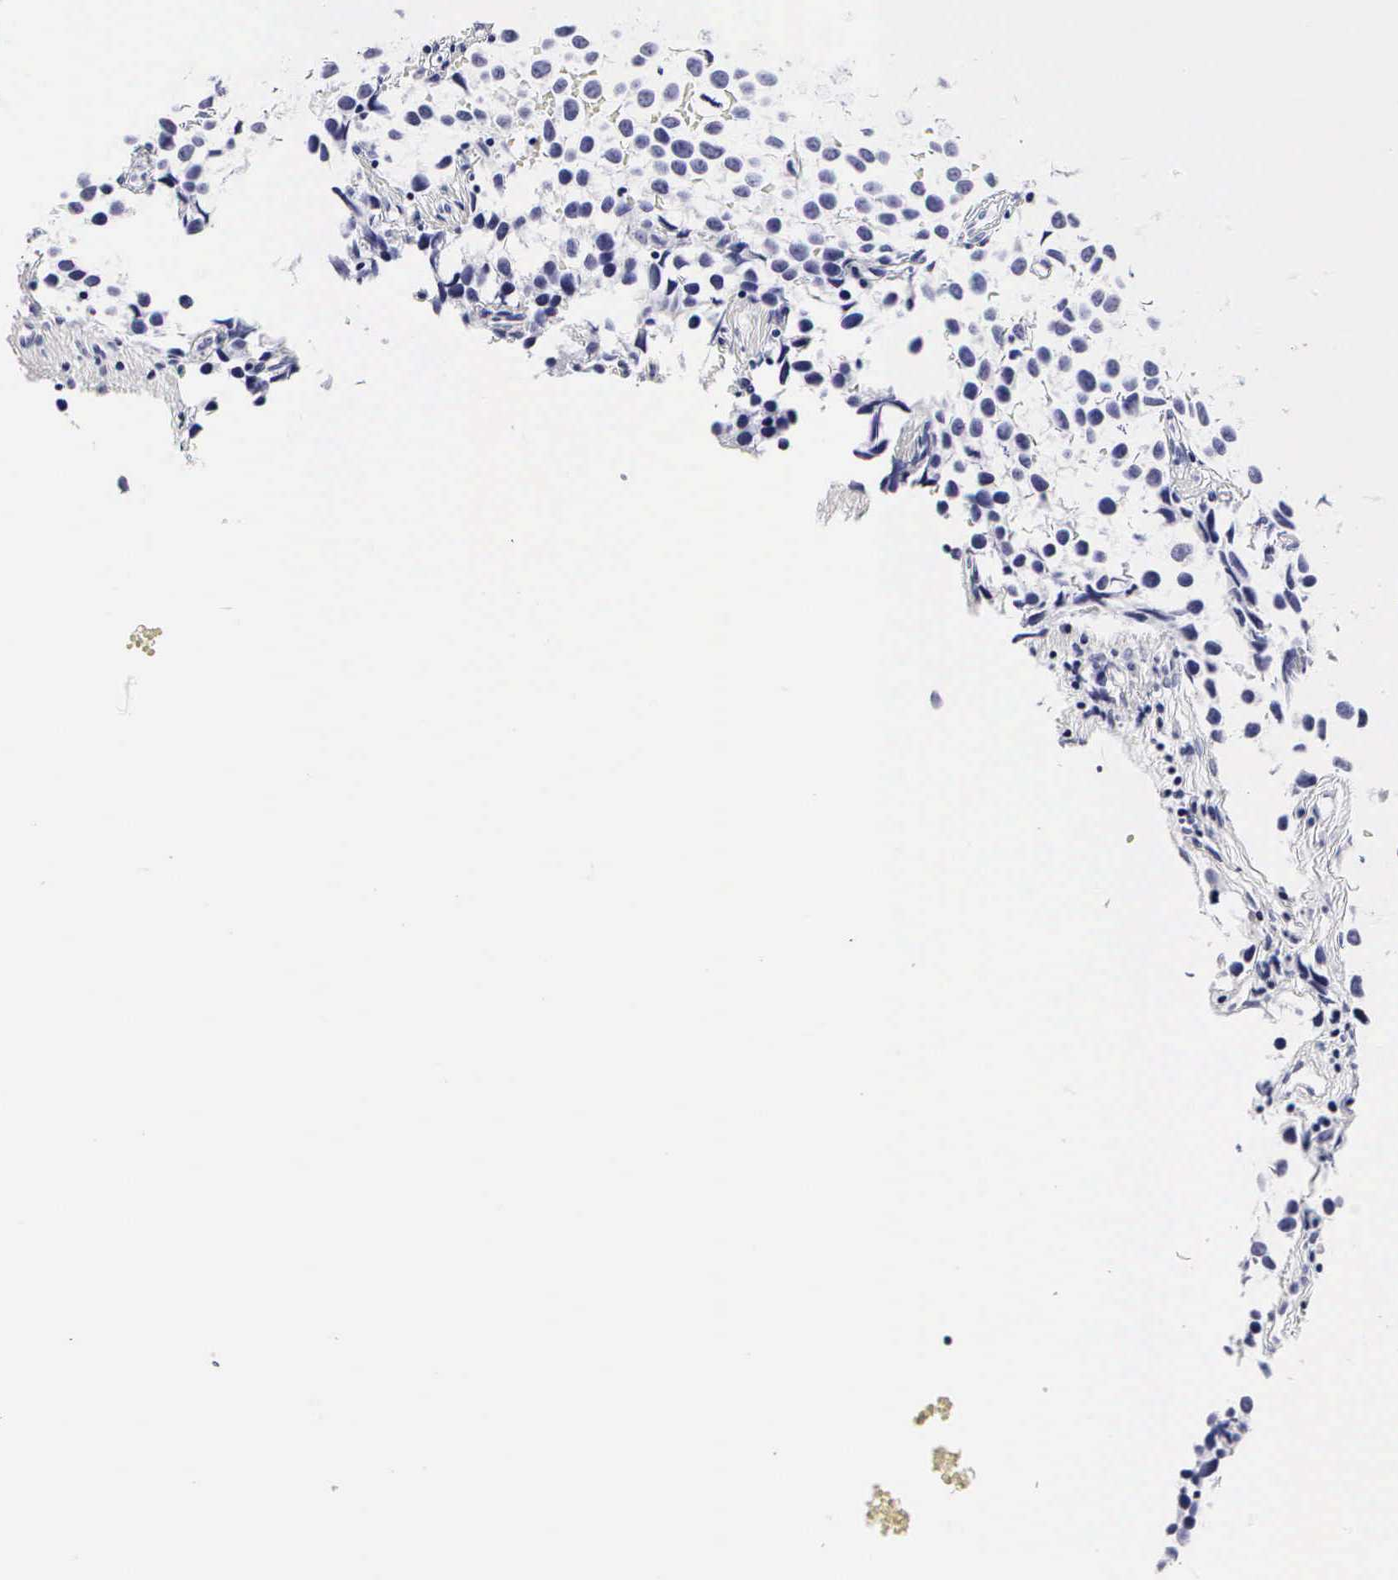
{"staining": {"intensity": "negative", "quantity": "none", "location": "none"}, "tissue": "testis cancer", "cell_type": "Tumor cells", "image_type": "cancer", "snomed": [{"axis": "morphology", "description": "Seminoma, NOS"}, {"axis": "topography", "description": "Testis"}], "caption": "This is a micrograph of immunohistochemistry (IHC) staining of testis cancer (seminoma), which shows no positivity in tumor cells.", "gene": "RNASE6", "patient": {"sex": "male", "age": 39}}